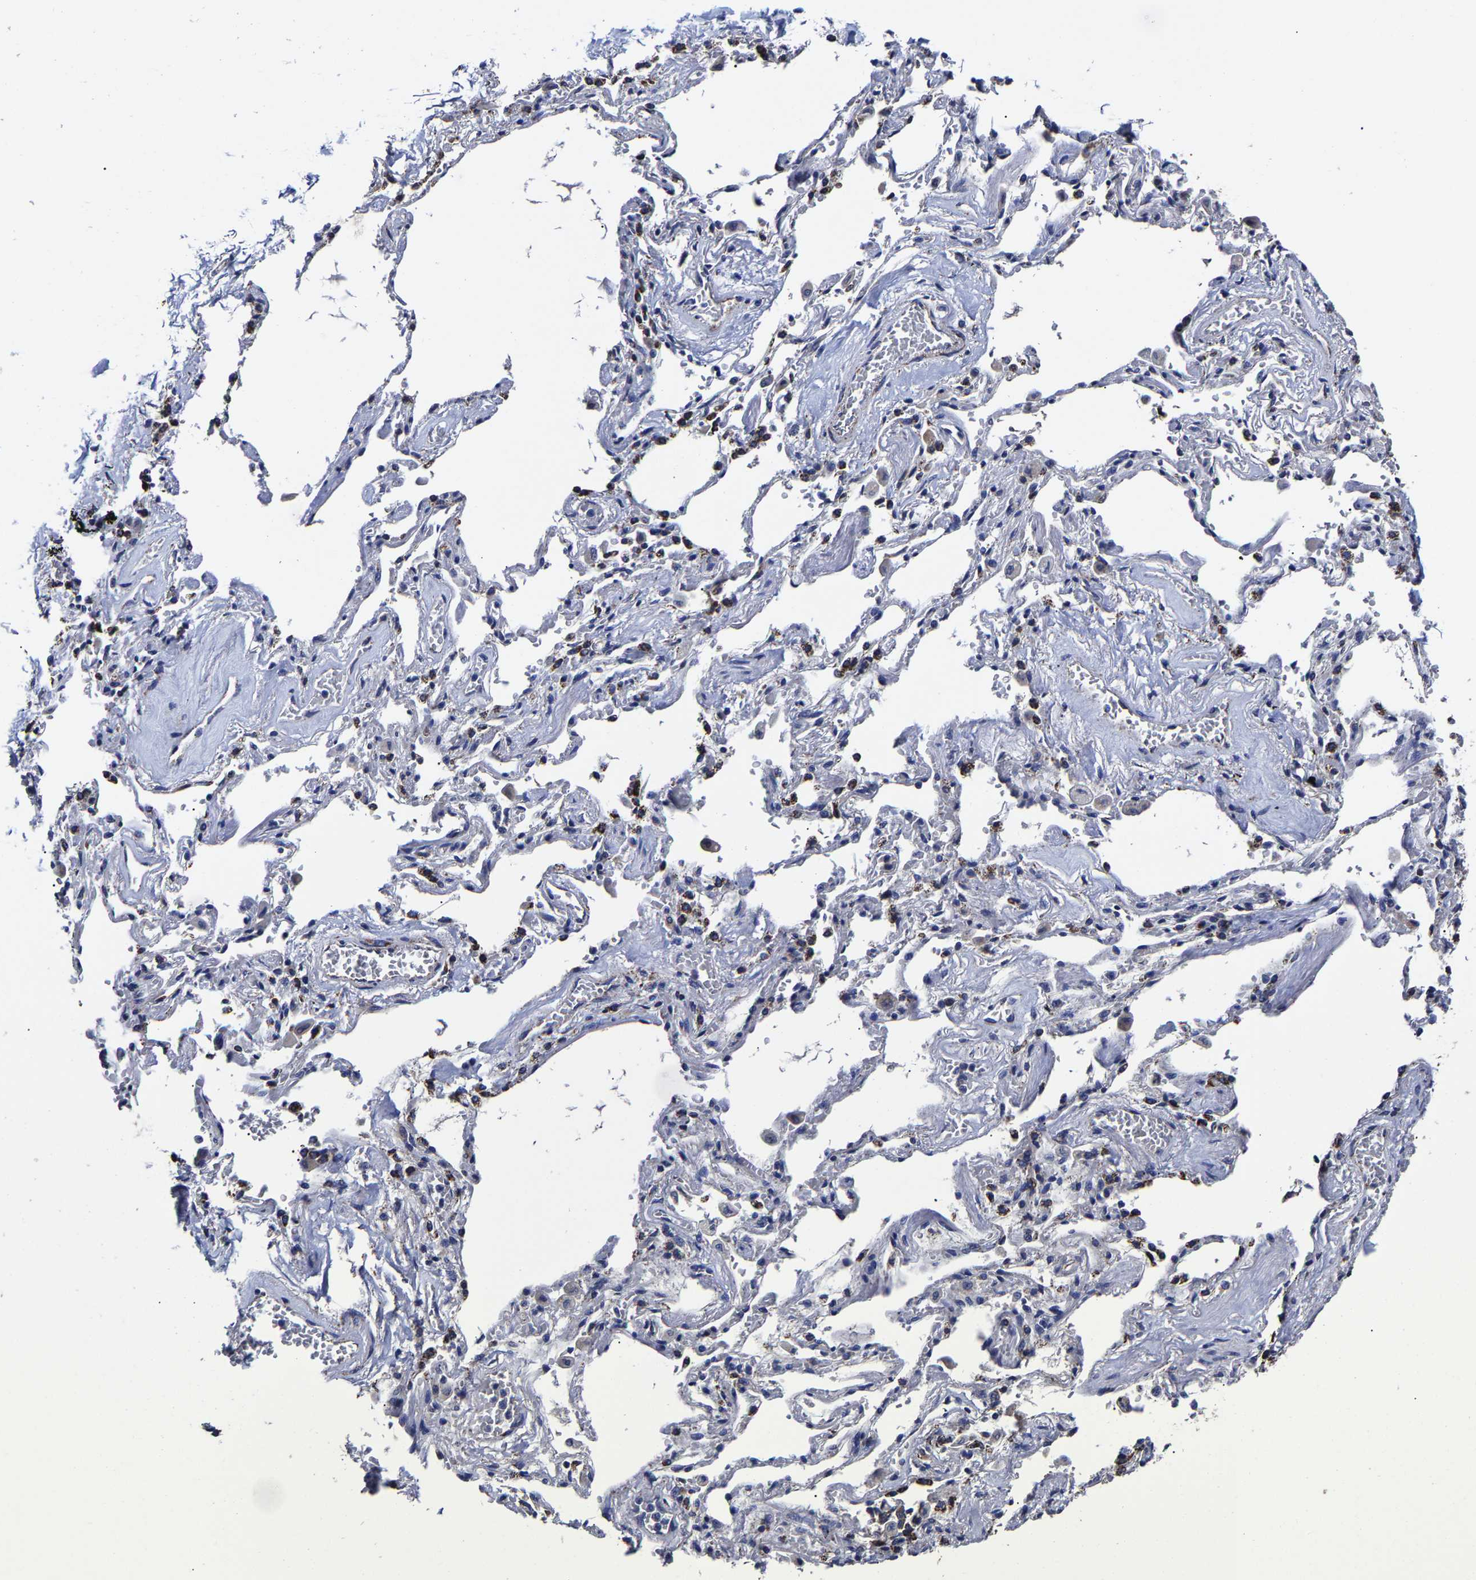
{"staining": {"intensity": "weak", "quantity": ">75%", "location": "cytoplasmic/membranous"}, "tissue": "adipose tissue", "cell_type": "Adipocytes", "image_type": "normal", "snomed": [{"axis": "morphology", "description": "Normal tissue, NOS"}, {"axis": "topography", "description": "Cartilage tissue"}, {"axis": "topography", "description": "Lung"}], "caption": "Brown immunohistochemical staining in unremarkable human adipose tissue exhibits weak cytoplasmic/membranous expression in approximately >75% of adipocytes.", "gene": "AASS", "patient": {"sex": "female", "age": 77}}